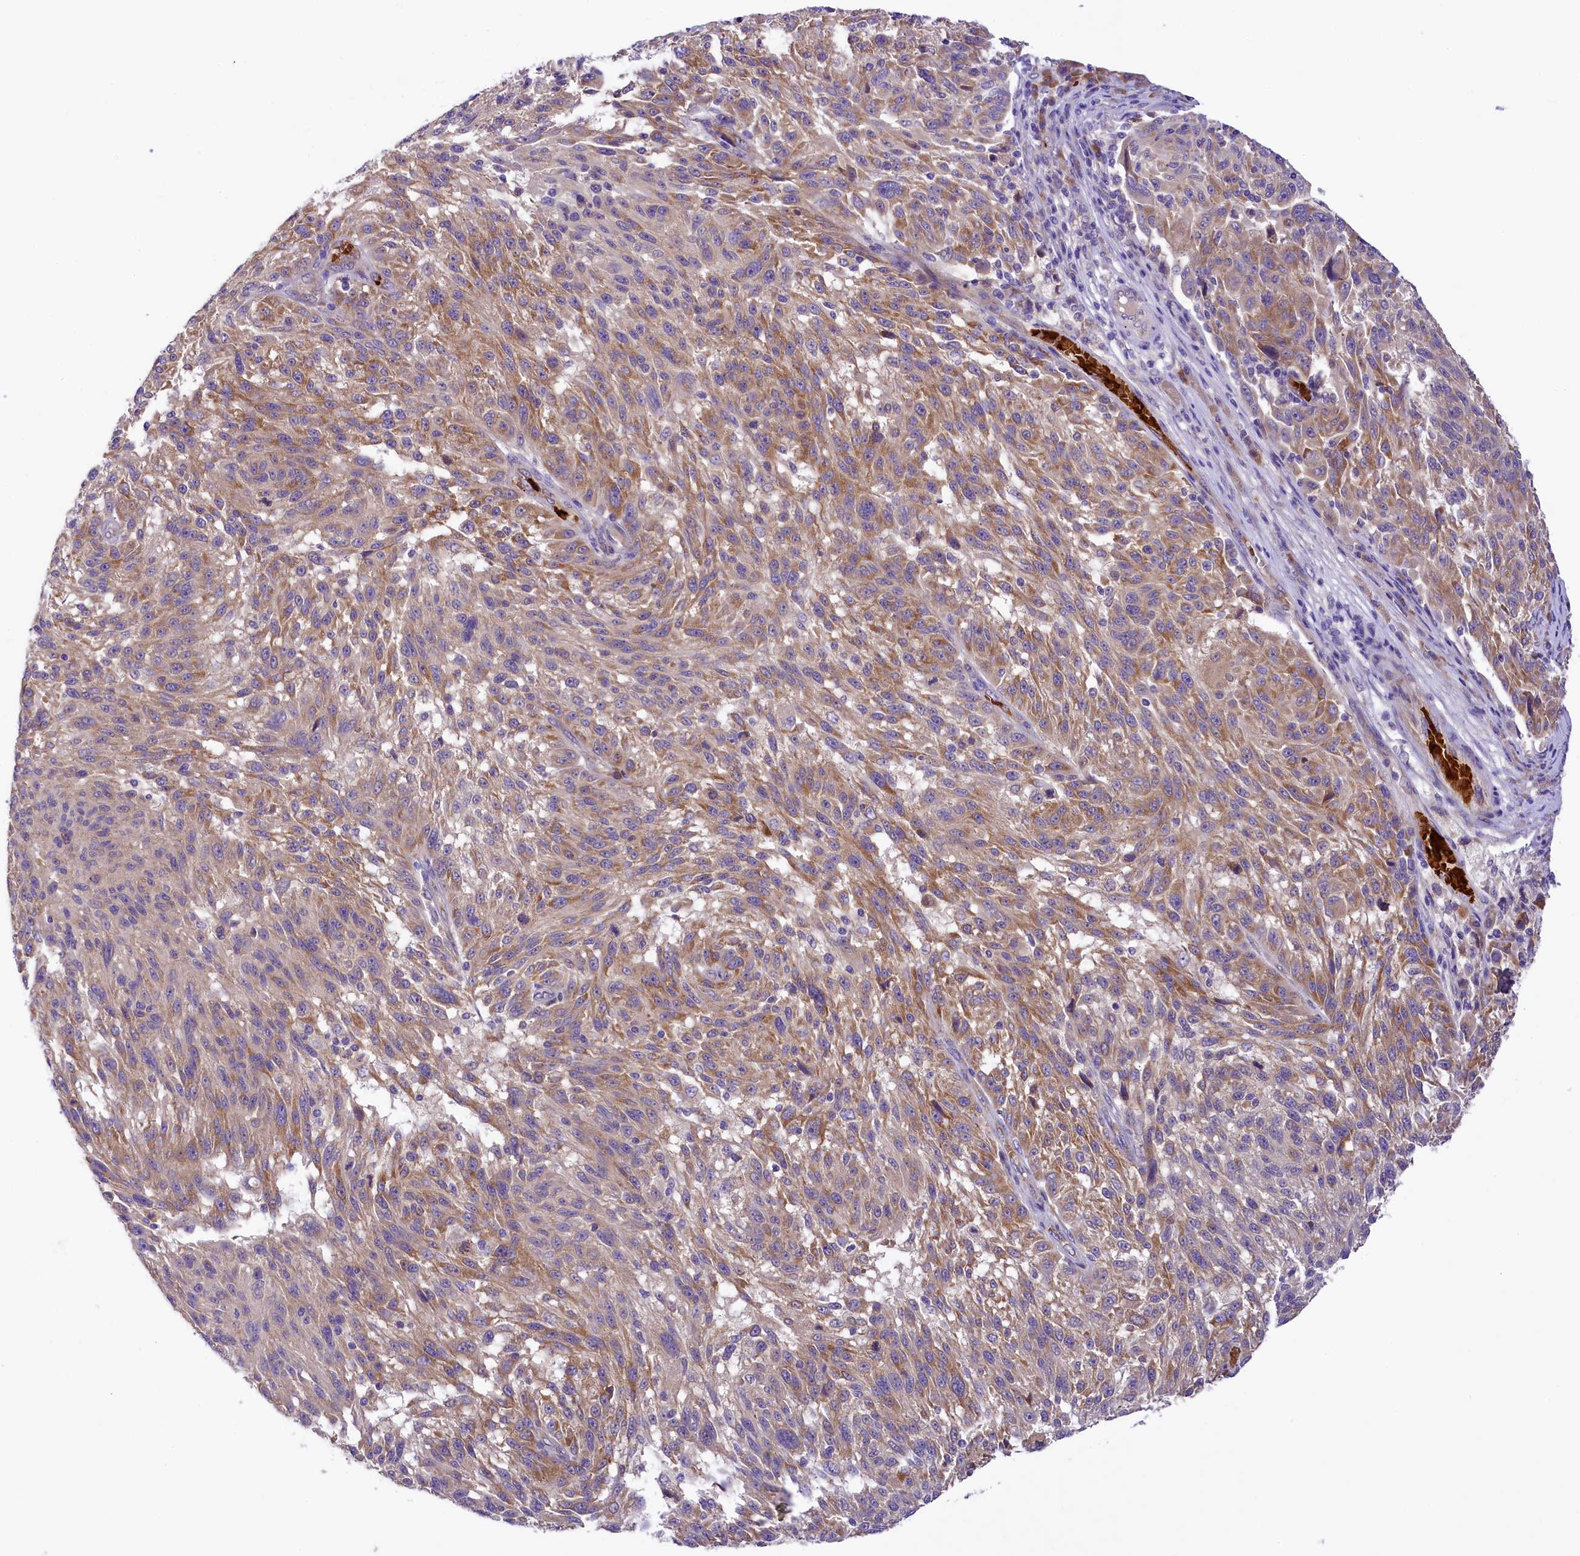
{"staining": {"intensity": "moderate", "quantity": ">75%", "location": "cytoplasmic/membranous"}, "tissue": "melanoma", "cell_type": "Tumor cells", "image_type": "cancer", "snomed": [{"axis": "morphology", "description": "Malignant melanoma, NOS"}, {"axis": "topography", "description": "Skin"}], "caption": "An IHC histopathology image of tumor tissue is shown. Protein staining in brown shows moderate cytoplasmic/membranous positivity in melanoma within tumor cells.", "gene": "LARP4", "patient": {"sex": "male", "age": 53}}